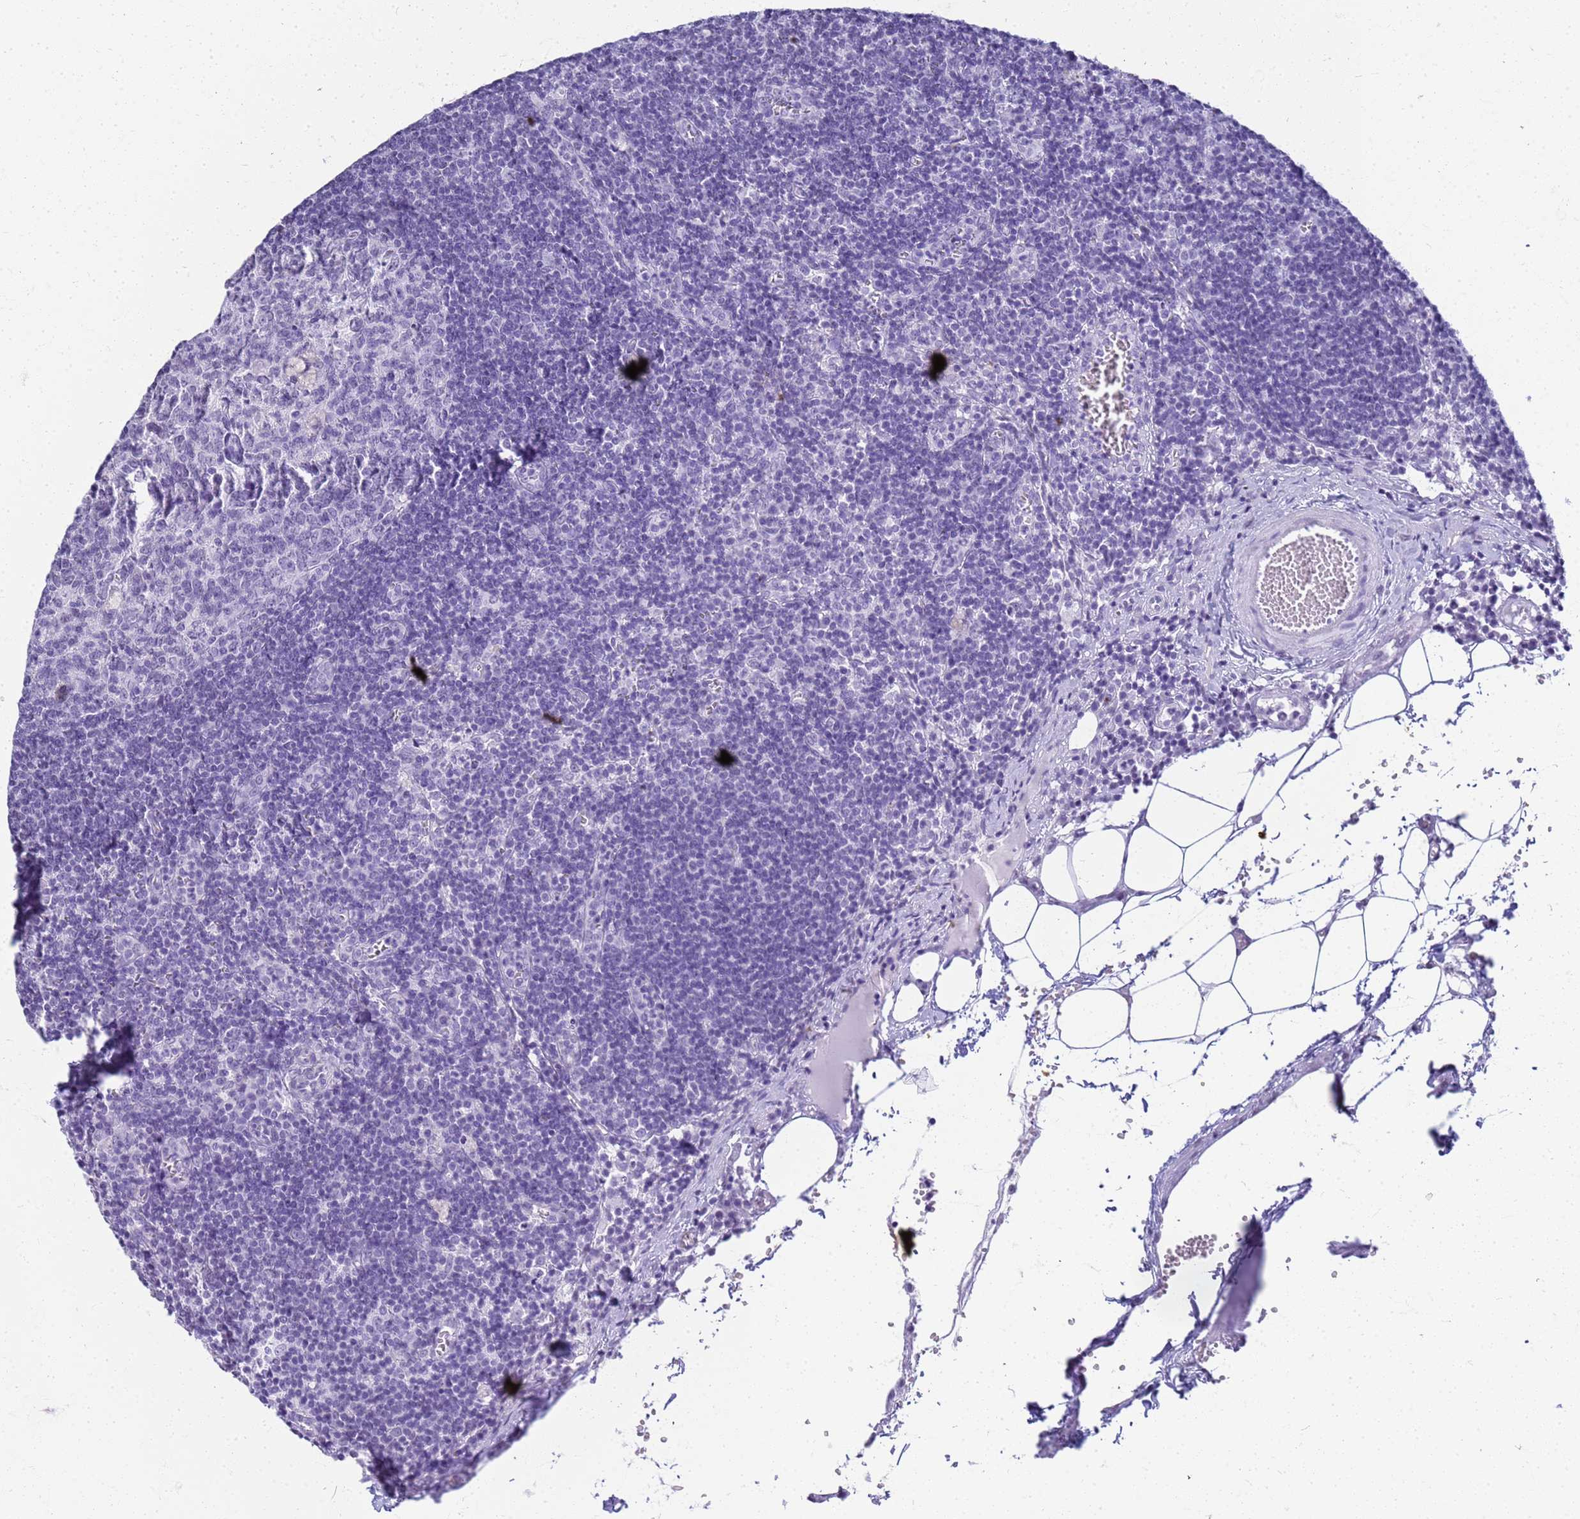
{"staining": {"intensity": "negative", "quantity": "none", "location": "none"}, "tissue": "lymph node", "cell_type": "Germinal center cells", "image_type": "normal", "snomed": [{"axis": "morphology", "description": "Normal tissue, NOS"}, {"axis": "topography", "description": "Lymph node"}], "caption": "An immunohistochemistry (IHC) image of benign lymph node is shown. There is no staining in germinal center cells of lymph node.", "gene": "SLC7A9", "patient": {"sex": "female", "age": 27}}